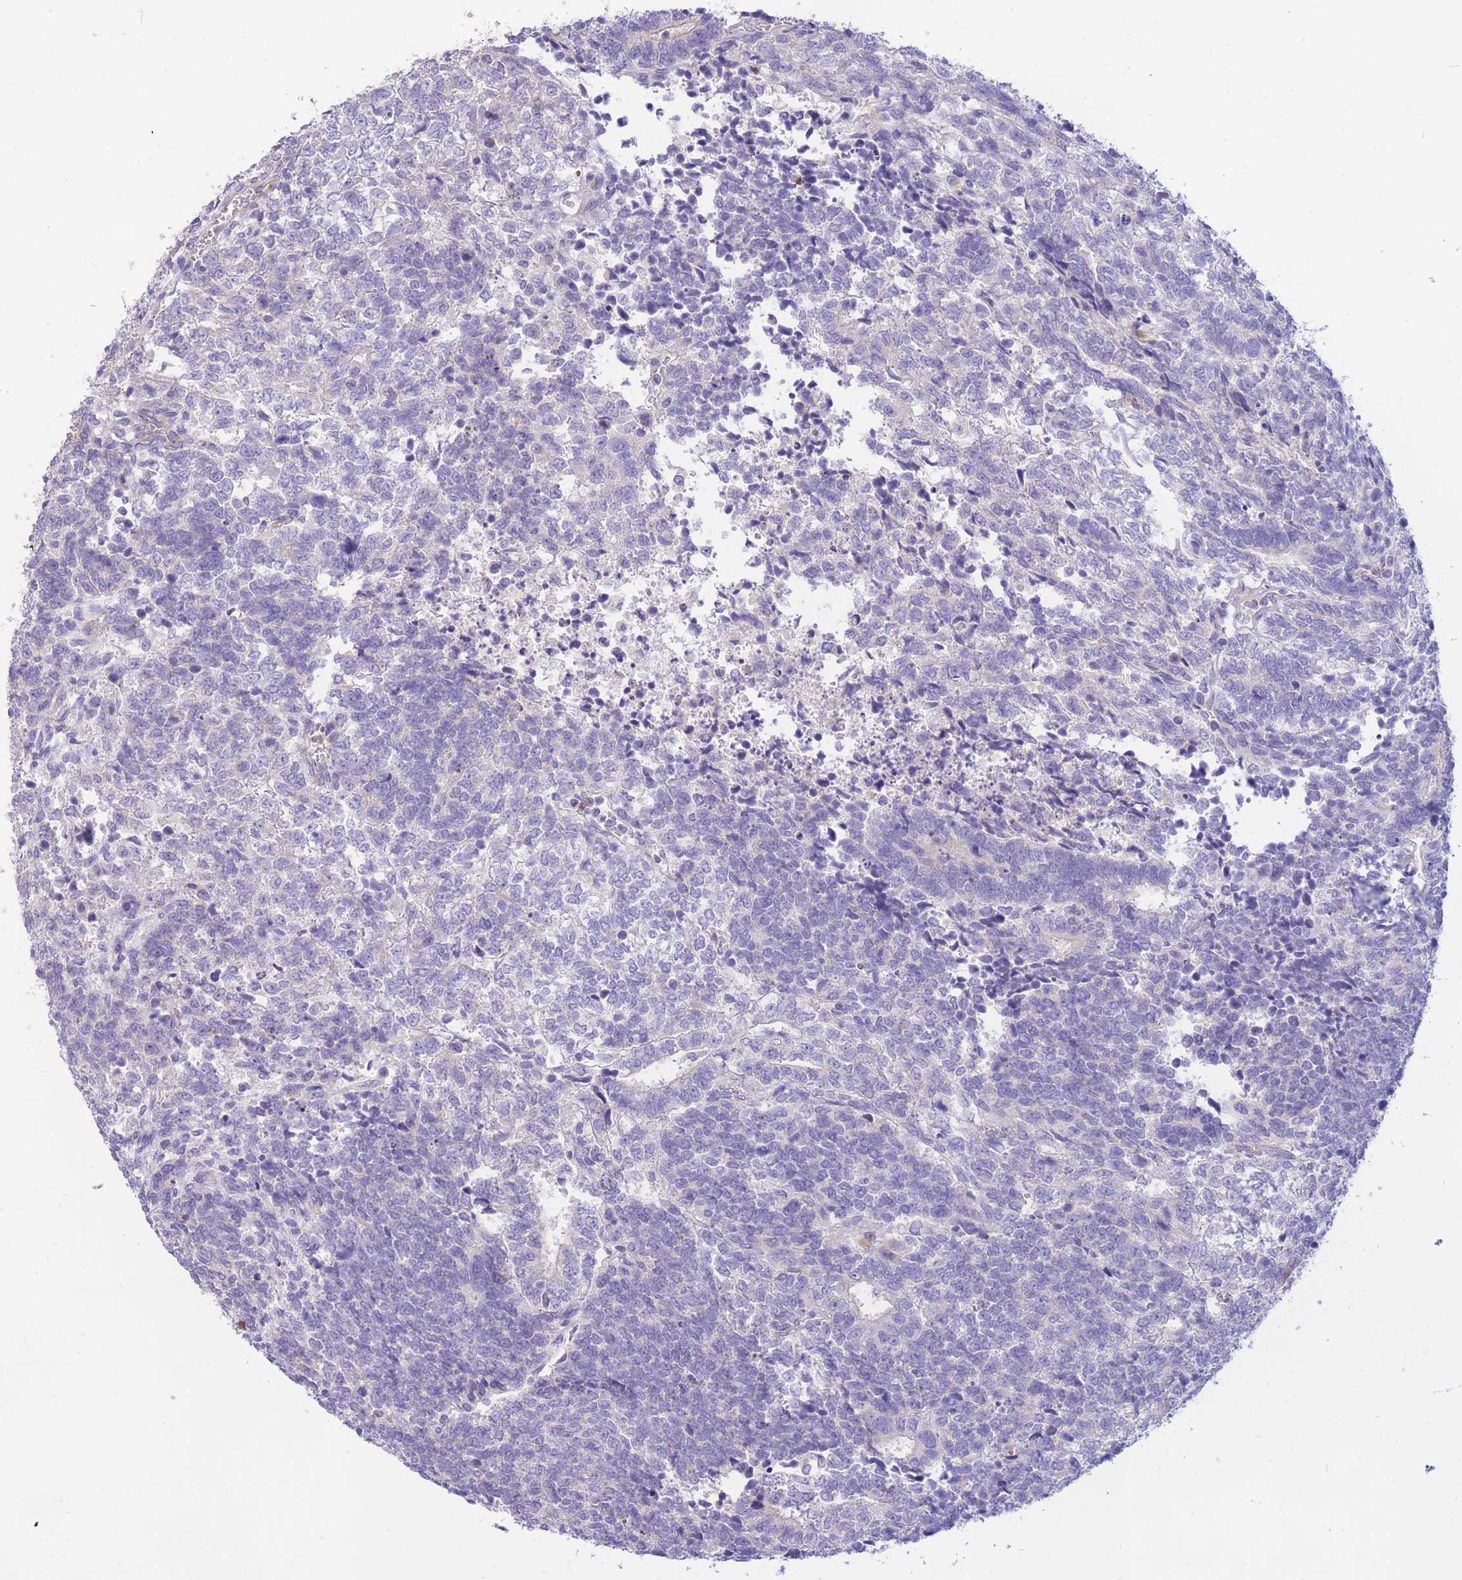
{"staining": {"intensity": "negative", "quantity": "none", "location": "none"}, "tissue": "testis cancer", "cell_type": "Tumor cells", "image_type": "cancer", "snomed": [{"axis": "morphology", "description": "Carcinoma, Embryonal, NOS"}, {"axis": "topography", "description": "Testis"}], "caption": "A histopathology image of human embryonal carcinoma (testis) is negative for staining in tumor cells. Nuclei are stained in blue.", "gene": "SULT1A1", "patient": {"sex": "male", "age": 23}}